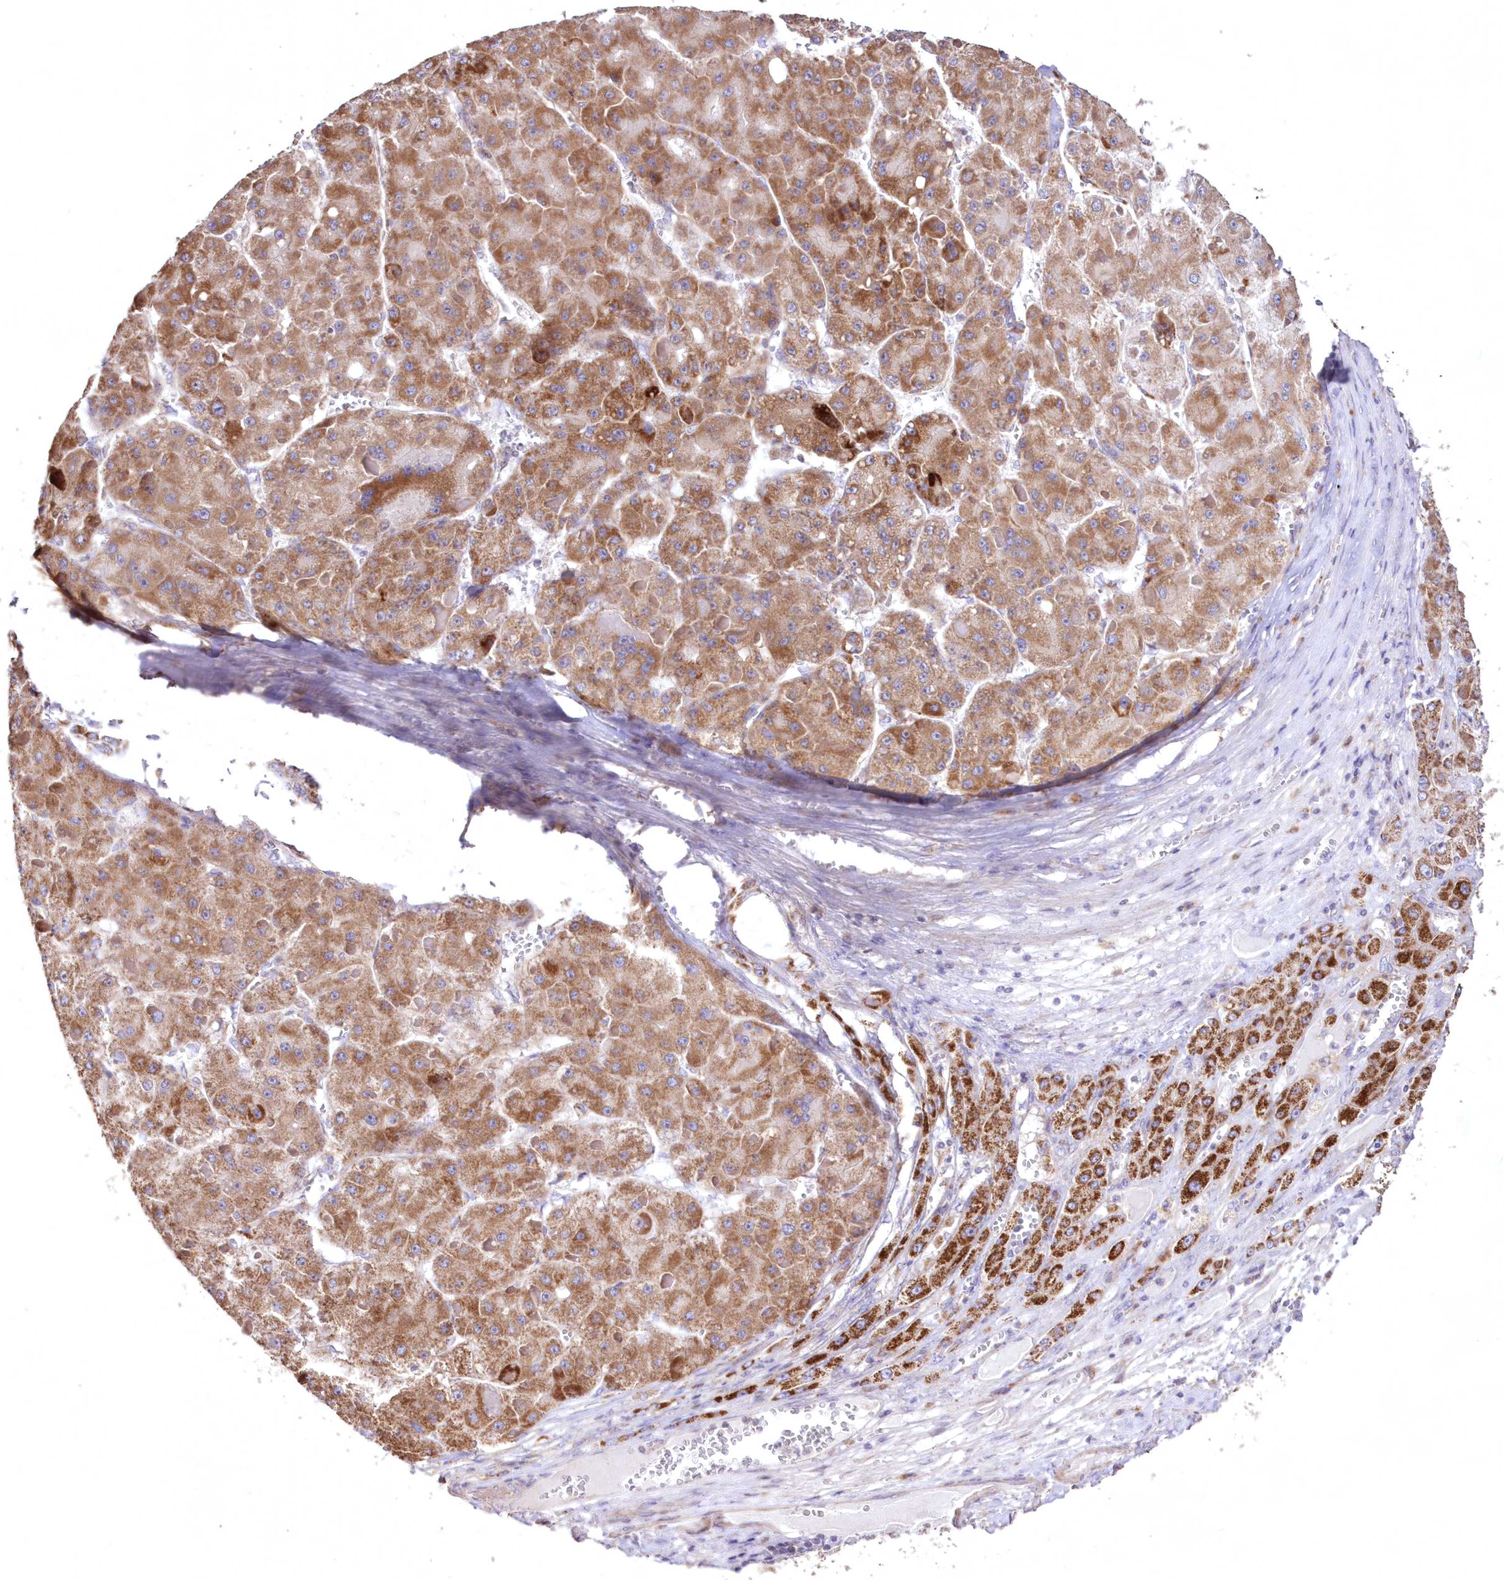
{"staining": {"intensity": "moderate", "quantity": ">75%", "location": "cytoplasmic/membranous"}, "tissue": "liver cancer", "cell_type": "Tumor cells", "image_type": "cancer", "snomed": [{"axis": "morphology", "description": "Carcinoma, Hepatocellular, NOS"}, {"axis": "topography", "description": "Liver"}], "caption": "Immunohistochemical staining of human hepatocellular carcinoma (liver) displays moderate cytoplasmic/membranous protein positivity in about >75% of tumor cells.", "gene": "HADHB", "patient": {"sex": "female", "age": 73}}